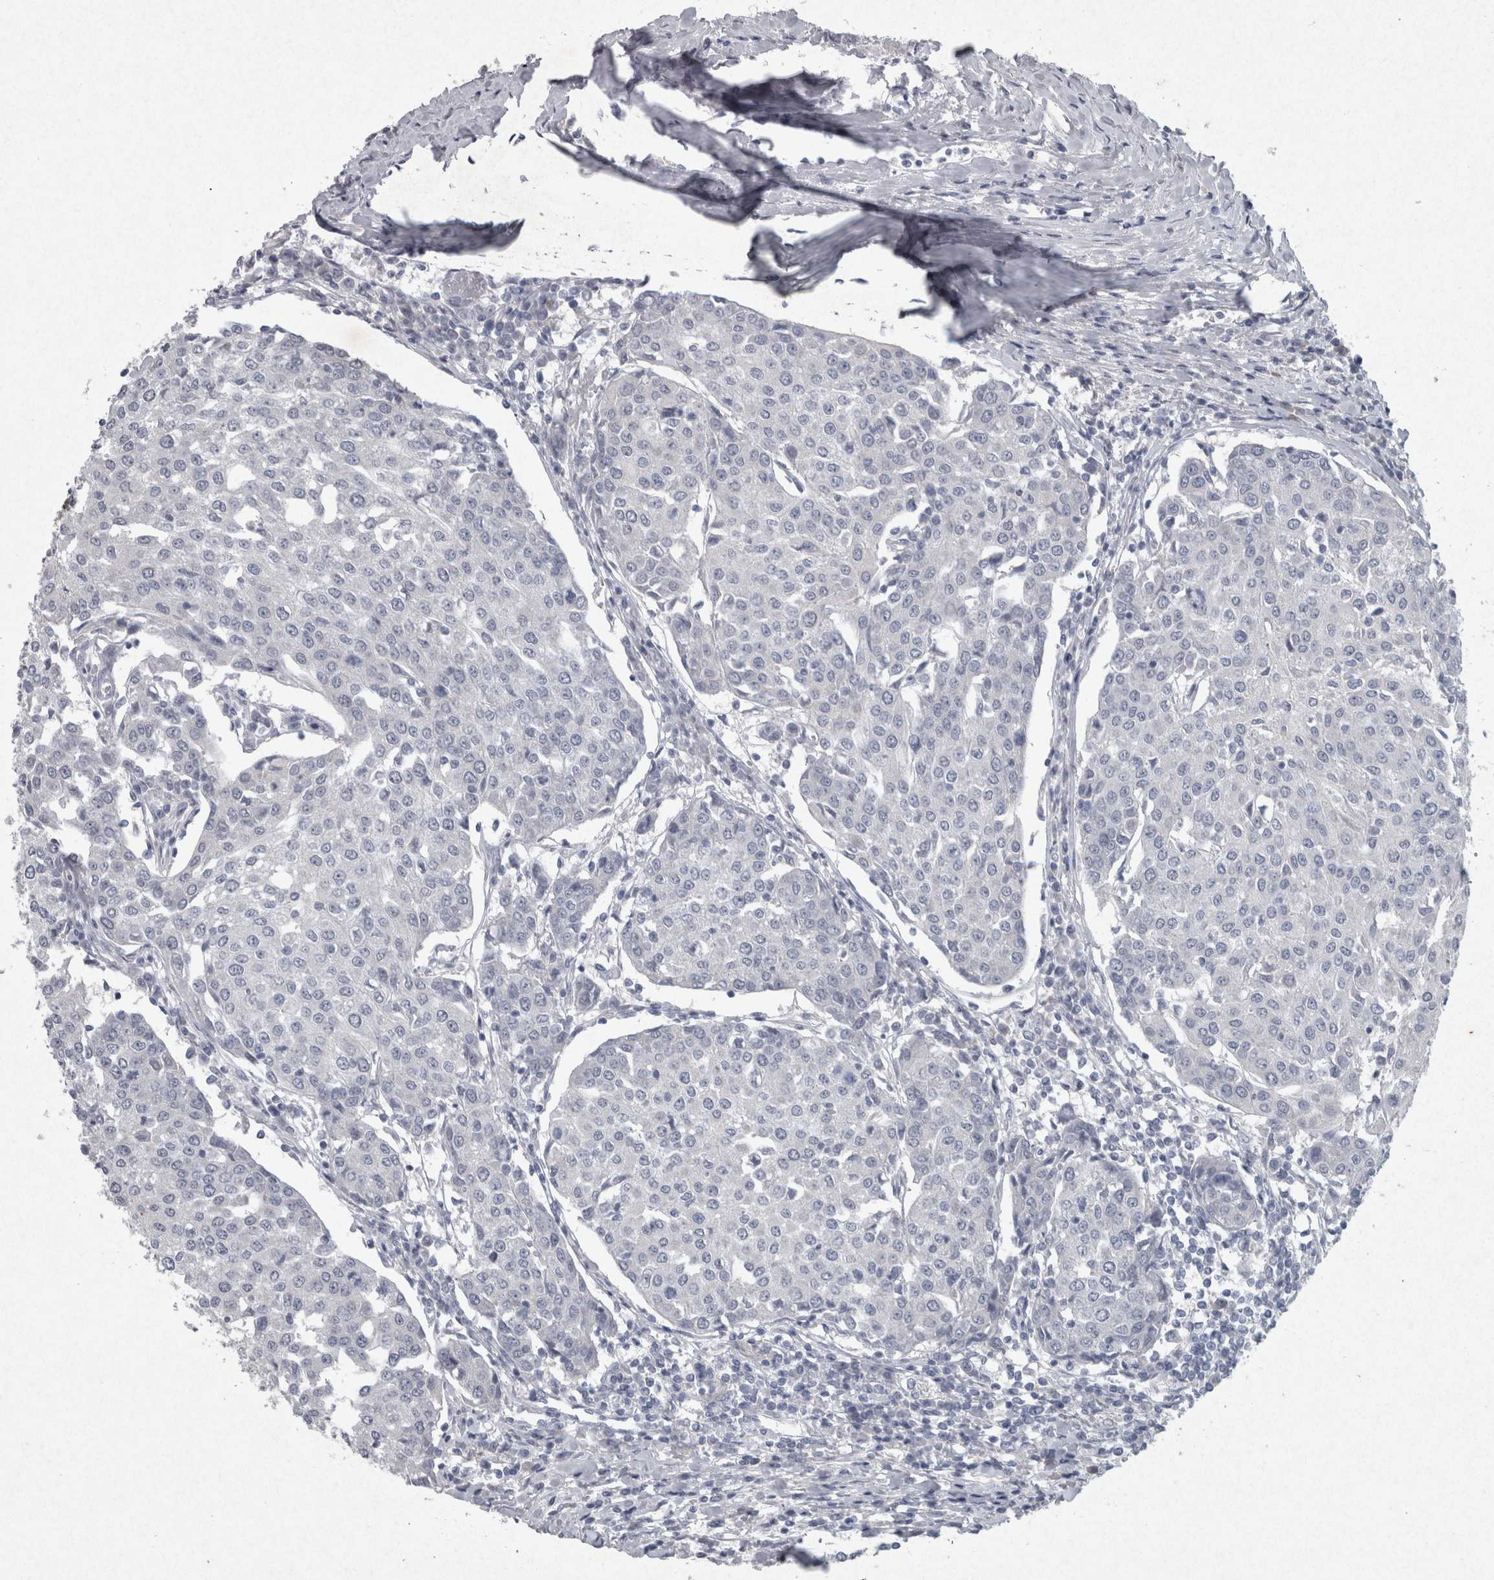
{"staining": {"intensity": "negative", "quantity": "none", "location": "none"}, "tissue": "urothelial cancer", "cell_type": "Tumor cells", "image_type": "cancer", "snomed": [{"axis": "morphology", "description": "Urothelial carcinoma, High grade"}, {"axis": "topography", "description": "Urinary bladder"}], "caption": "Micrograph shows no protein expression in tumor cells of high-grade urothelial carcinoma tissue.", "gene": "PDX1", "patient": {"sex": "female", "age": 85}}